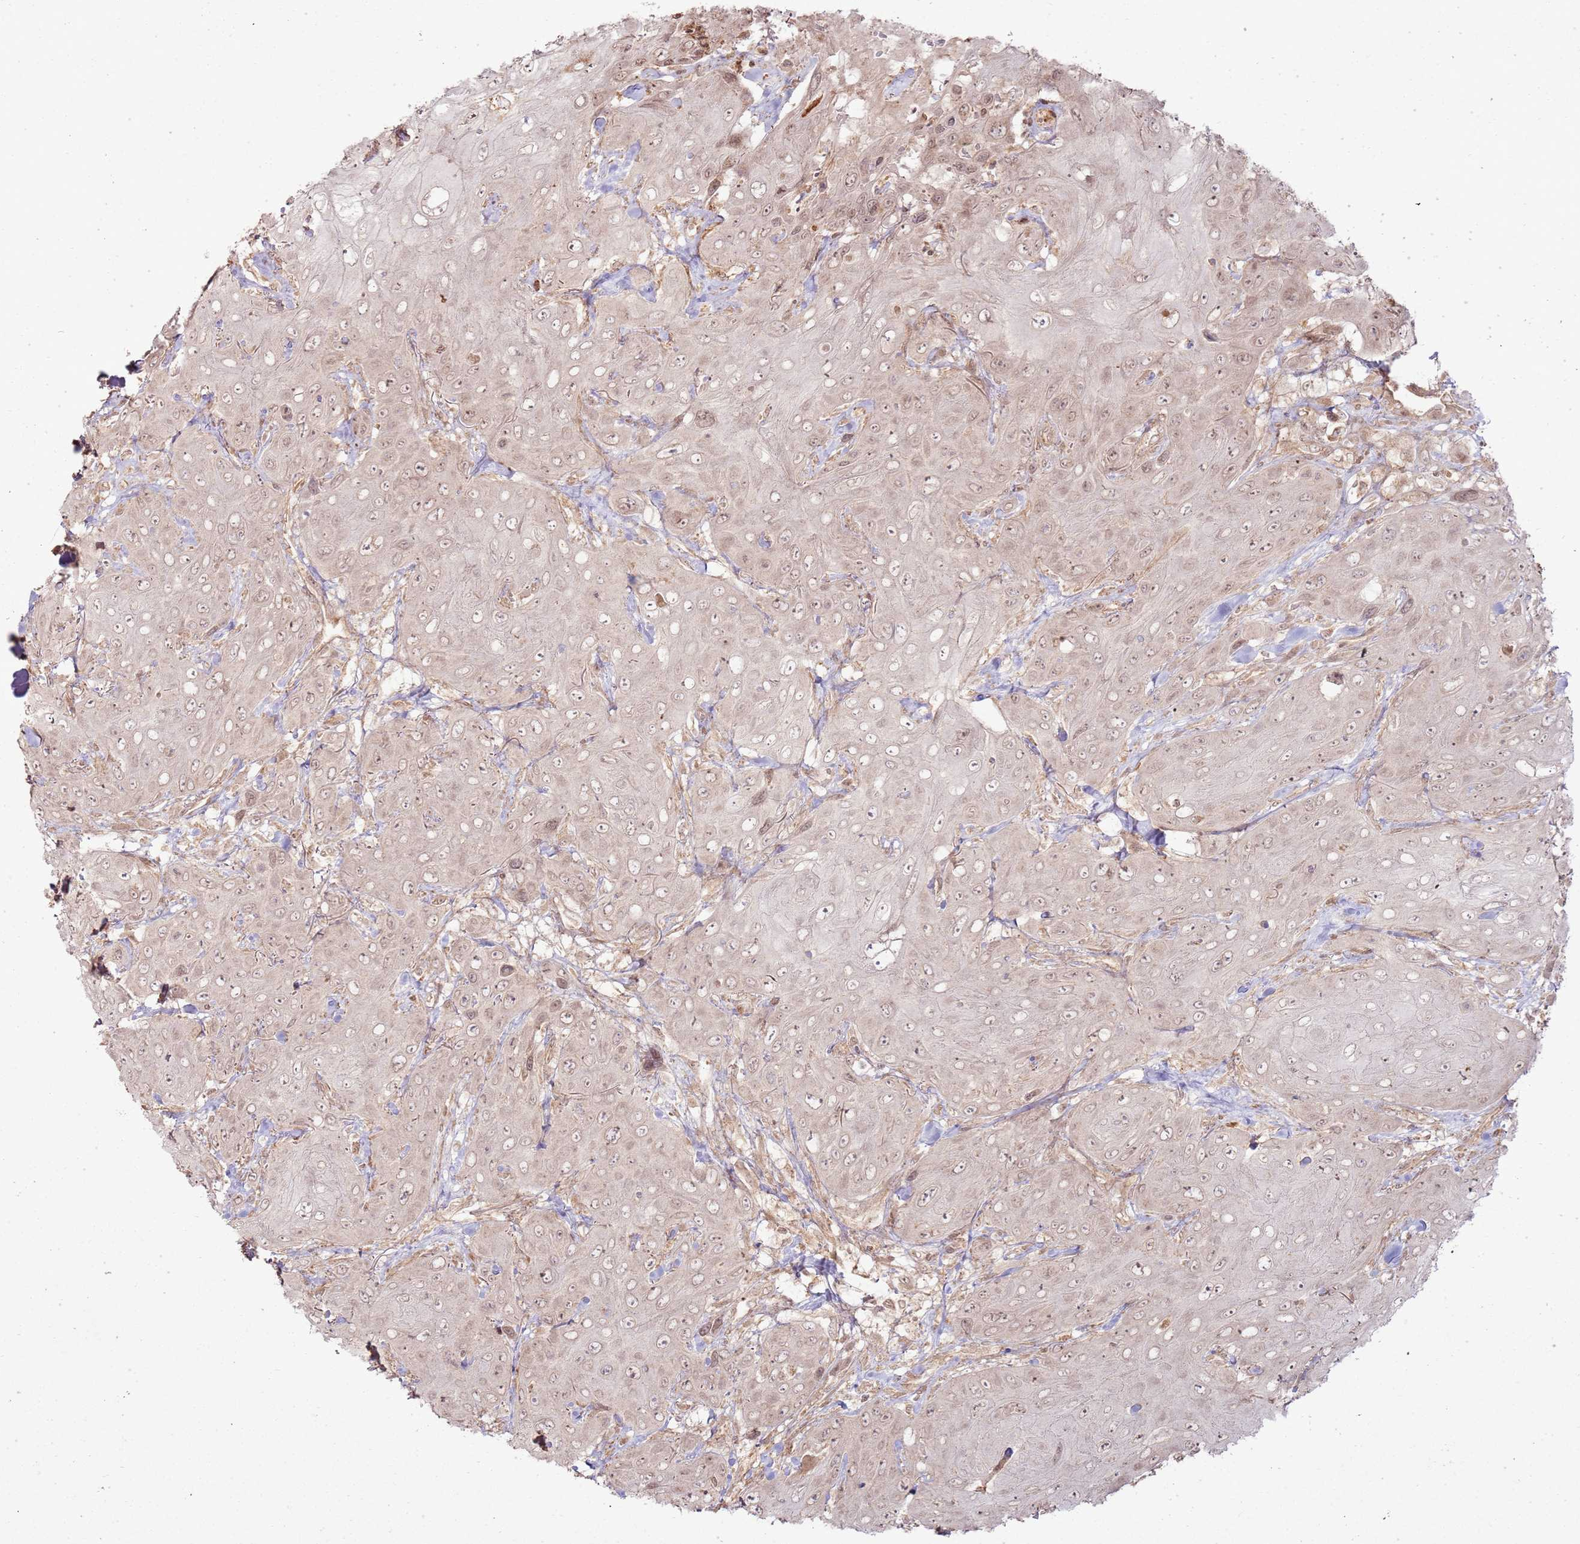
{"staining": {"intensity": "weak", "quantity": ">75%", "location": "cytoplasmic/membranous,nuclear"}, "tissue": "head and neck cancer", "cell_type": "Tumor cells", "image_type": "cancer", "snomed": [{"axis": "morphology", "description": "Squamous cell carcinoma, NOS"}, {"axis": "topography", "description": "Head-Neck"}], "caption": "Protein expression analysis of human head and neck squamous cell carcinoma reveals weak cytoplasmic/membranous and nuclear positivity in about >75% of tumor cells.", "gene": "ZNF623", "patient": {"sex": "male", "age": 81}}